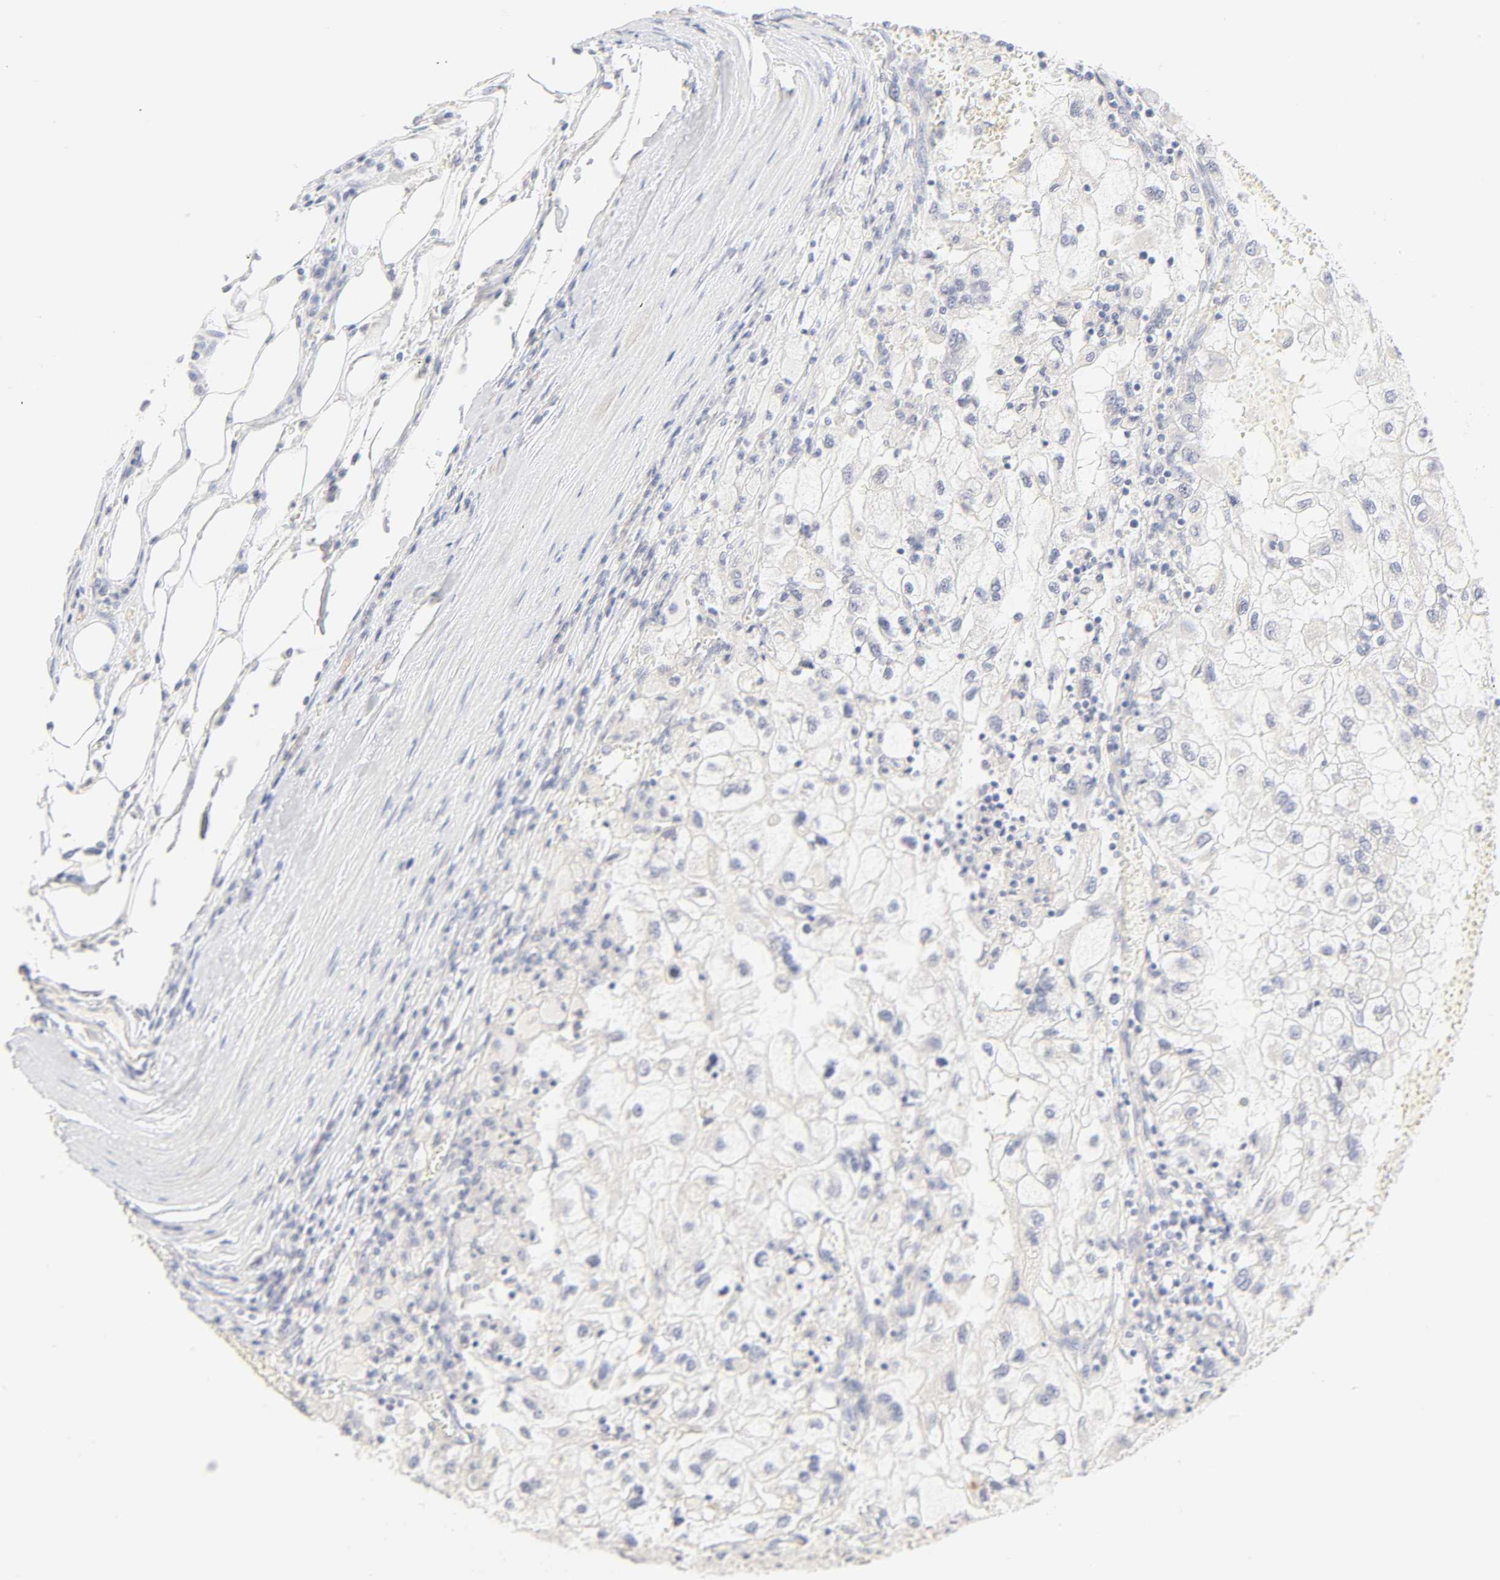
{"staining": {"intensity": "negative", "quantity": "none", "location": "none"}, "tissue": "renal cancer", "cell_type": "Tumor cells", "image_type": "cancer", "snomed": [{"axis": "morphology", "description": "Normal tissue, NOS"}, {"axis": "morphology", "description": "Adenocarcinoma, NOS"}, {"axis": "topography", "description": "Kidney"}], "caption": "This histopathology image is of adenocarcinoma (renal) stained with immunohistochemistry (IHC) to label a protein in brown with the nuclei are counter-stained blue. There is no expression in tumor cells.", "gene": "CYP4B1", "patient": {"sex": "male", "age": 71}}